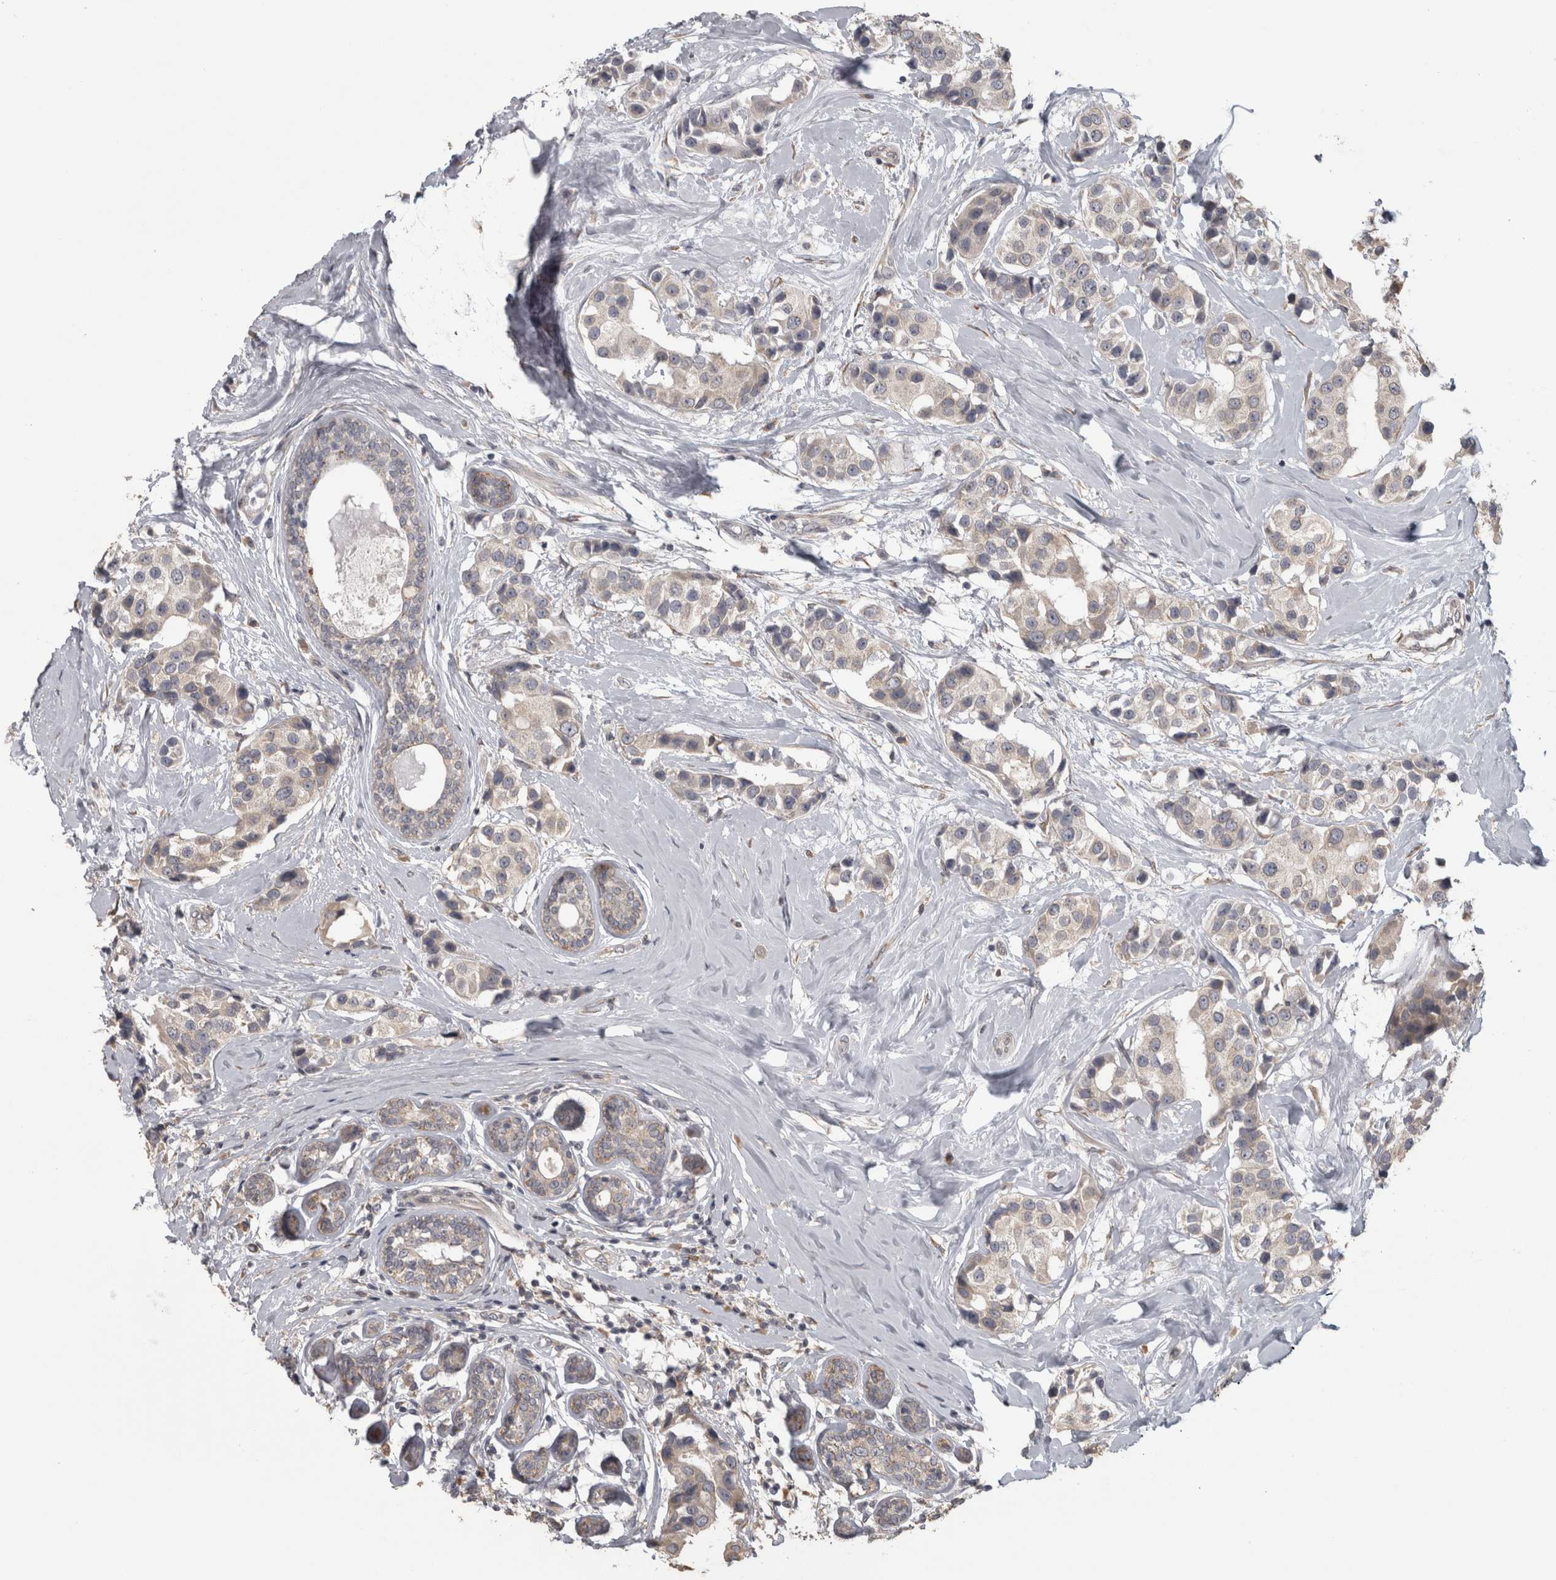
{"staining": {"intensity": "weak", "quantity": "<25%", "location": "cytoplasmic/membranous"}, "tissue": "breast cancer", "cell_type": "Tumor cells", "image_type": "cancer", "snomed": [{"axis": "morphology", "description": "Normal tissue, NOS"}, {"axis": "morphology", "description": "Duct carcinoma"}, {"axis": "topography", "description": "Breast"}], "caption": "An immunohistochemistry histopathology image of breast cancer is shown. There is no staining in tumor cells of breast cancer.", "gene": "RAB29", "patient": {"sex": "female", "age": 39}}